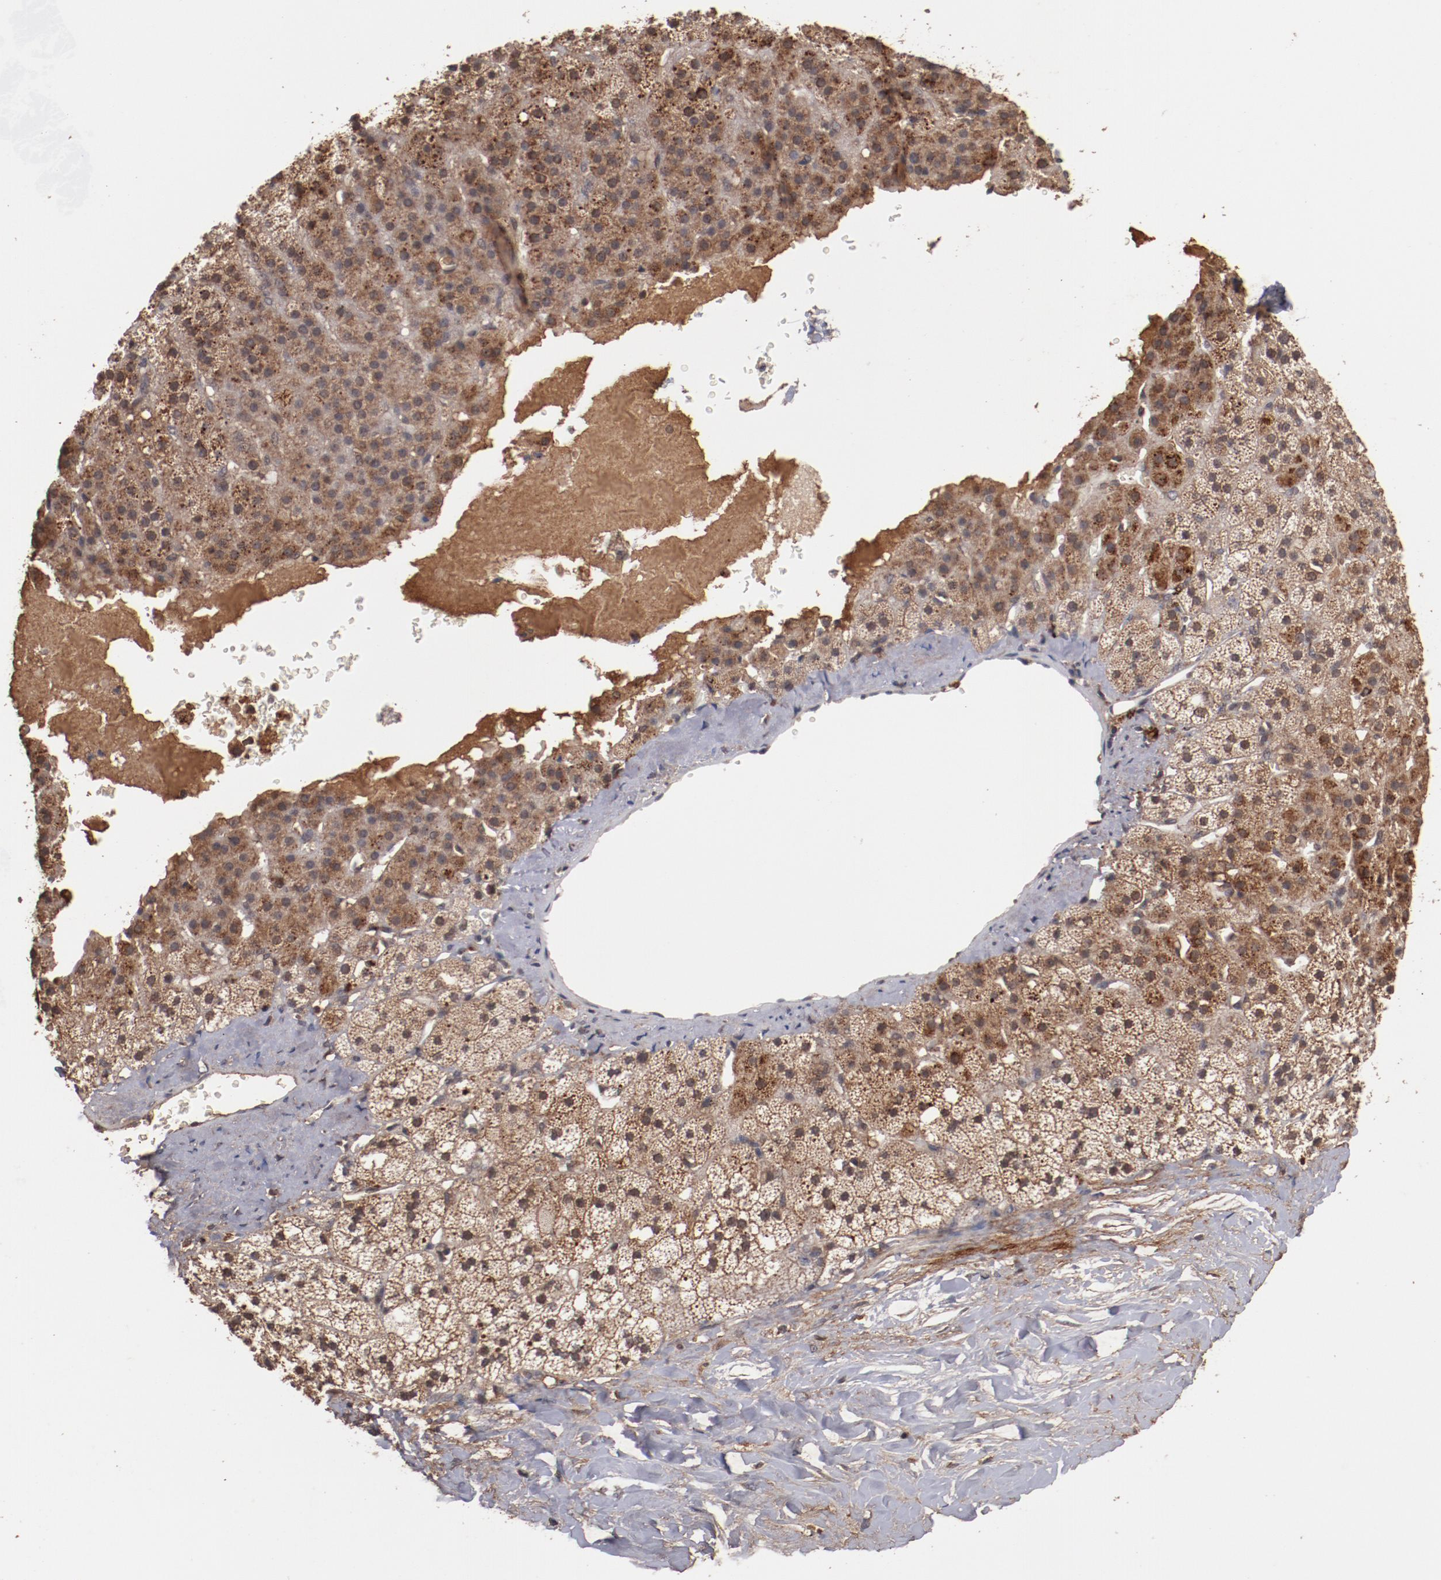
{"staining": {"intensity": "strong", "quantity": ">75%", "location": "cytoplasmic/membranous"}, "tissue": "adrenal gland", "cell_type": "Glandular cells", "image_type": "normal", "snomed": [{"axis": "morphology", "description": "Normal tissue, NOS"}, {"axis": "topography", "description": "Adrenal gland"}], "caption": "Adrenal gland stained with DAB IHC displays high levels of strong cytoplasmic/membranous expression in about >75% of glandular cells.", "gene": "TENM1", "patient": {"sex": "male", "age": 35}}